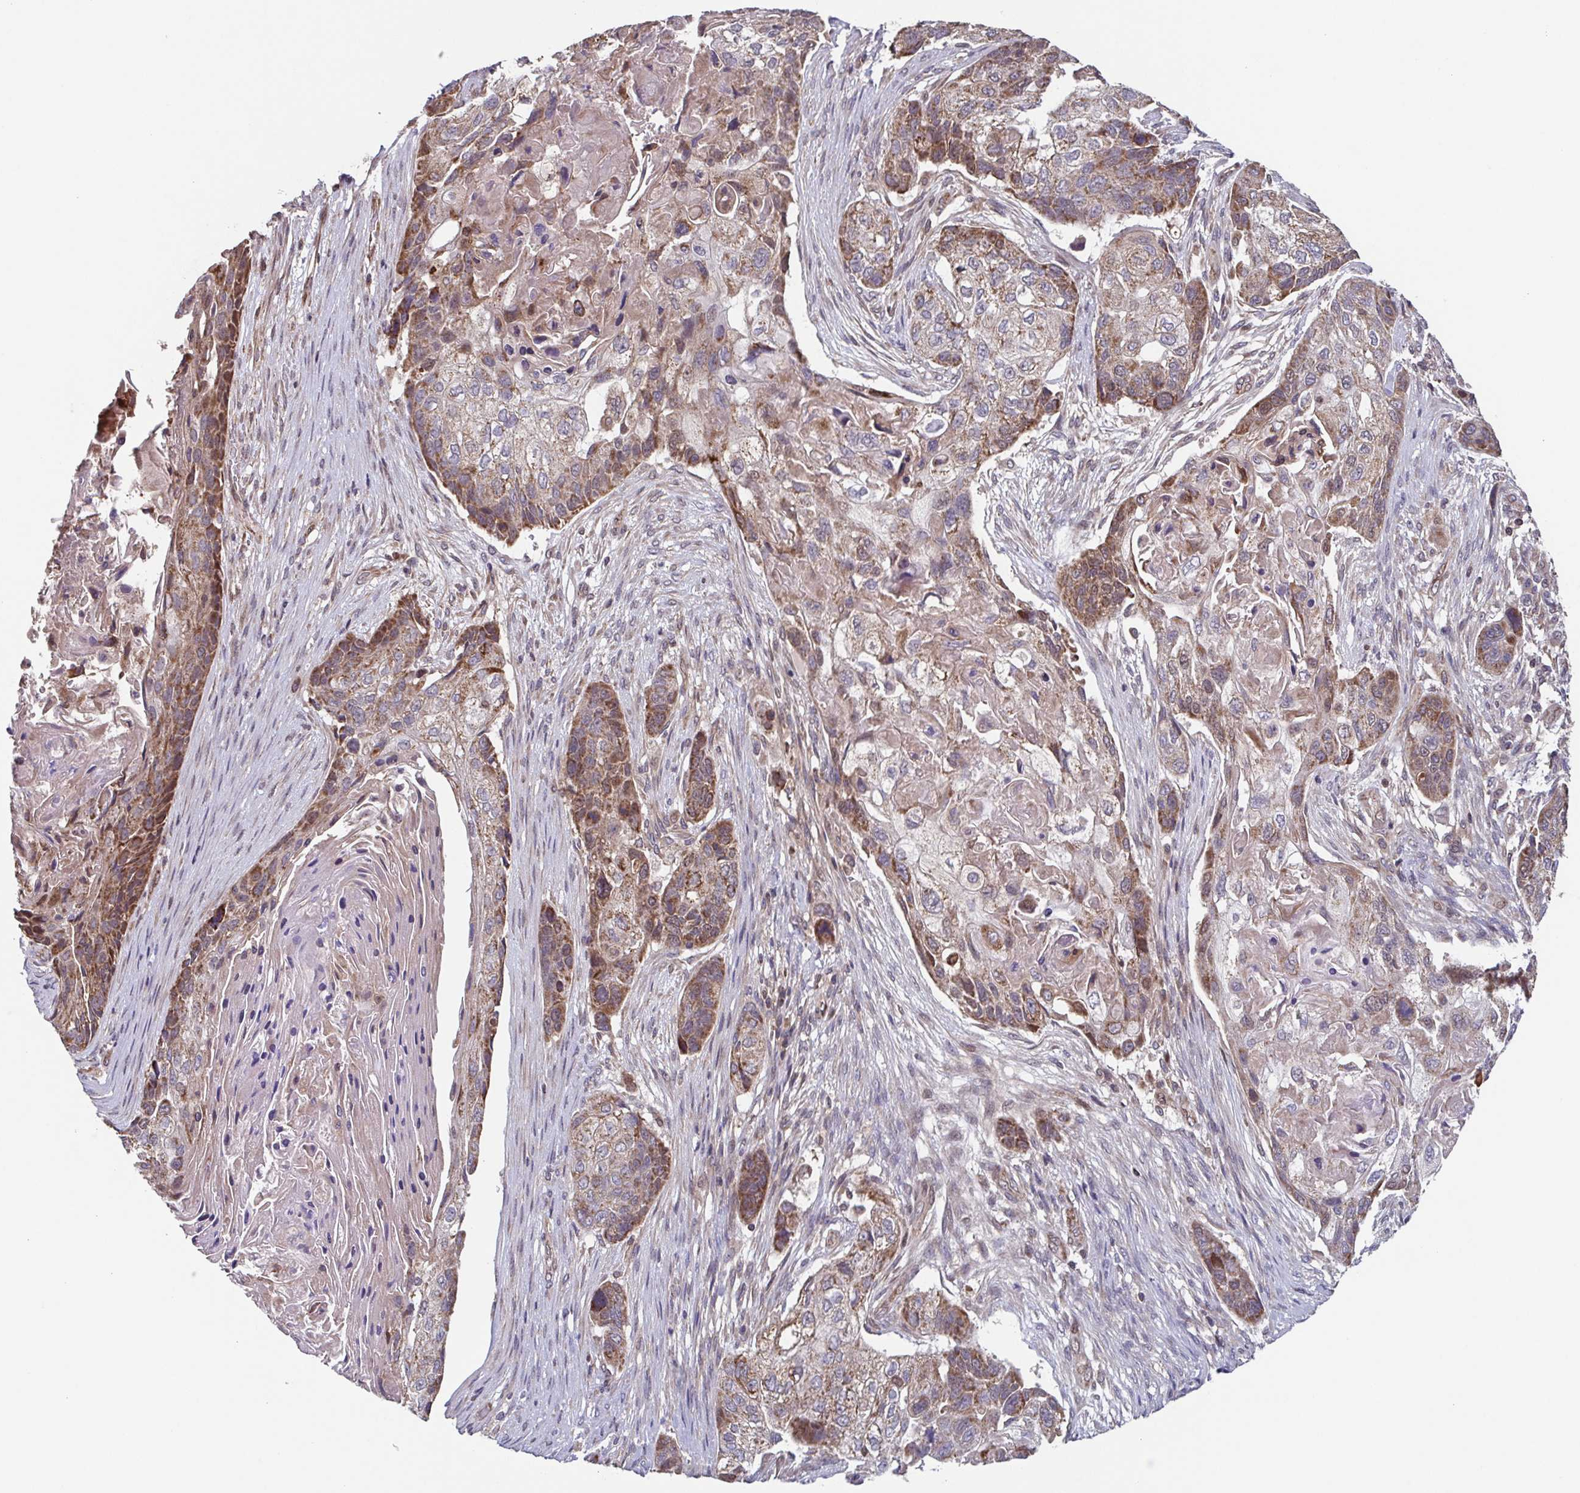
{"staining": {"intensity": "moderate", "quantity": "25%-75%", "location": "cytoplasmic/membranous"}, "tissue": "lung cancer", "cell_type": "Tumor cells", "image_type": "cancer", "snomed": [{"axis": "morphology", "description": "Squamous cell carcinoma, NOS"}, {"axis": "topography", "description": "Lung"}], "caption": "Immunohistochemical staining of human squamous cell carcinoma (lung) exhibits medium levels of moderate cytoplasmic/membranous positivity in about 25%-75% of tumor cells.", "gene": "TTC19", "patient": {"sex": "male", "age": 69}}